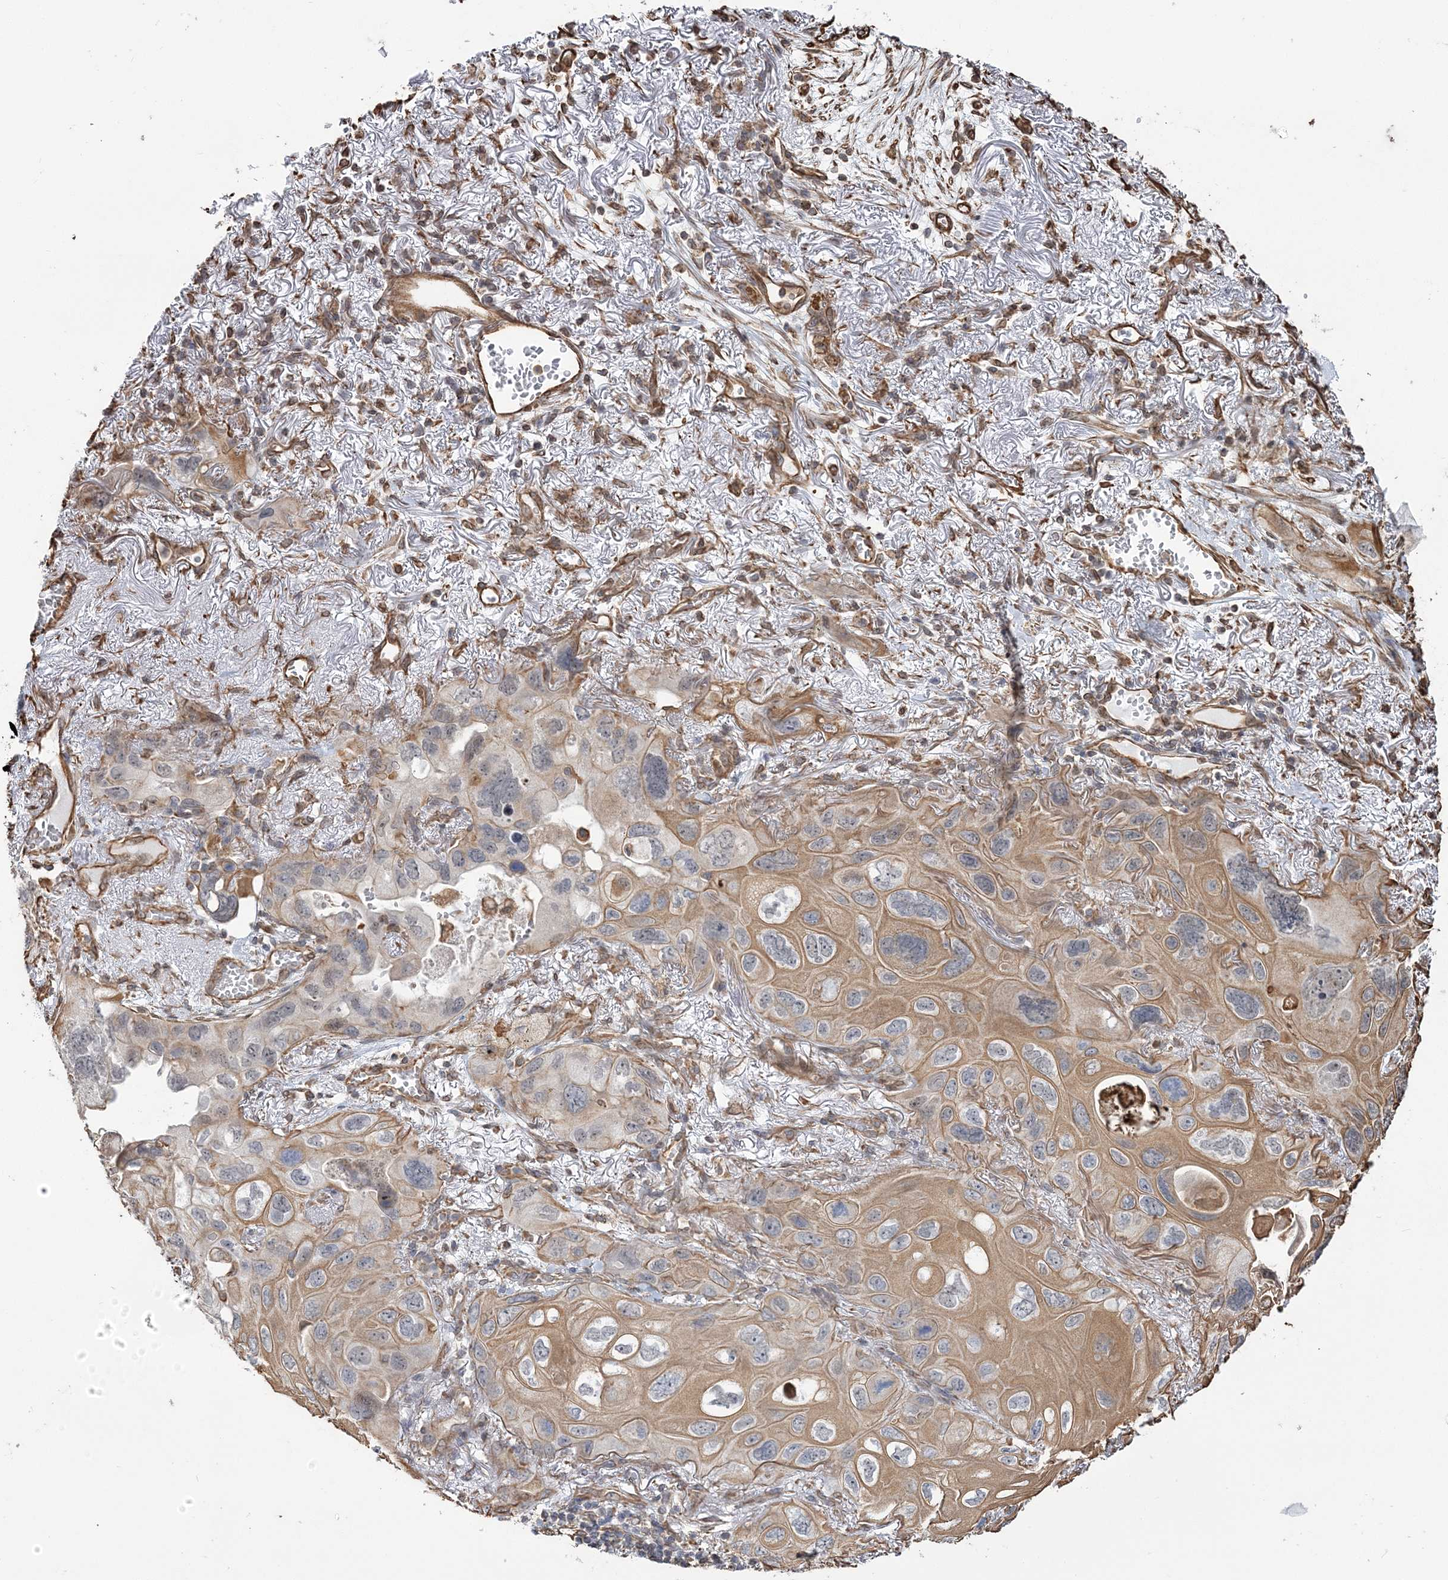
{"staining": {"intensity": "weak", "quantity": "25%-75%", "location": "cytoplasmic/membranous"}, "tissue": "lung cancer", "cell_type": "Tumor cells", "image_type": "cancer", "snomed": [{"axis": "morphology", "description": "Squamous cell carcinoma, NOS"}, {"axis": "topography", "description": "Lung"}], "caption": "Lung cancer was stained to show a protein in brown. There is low levels of weak cytoplasmic/membranous expression in about 25%-75% of tumor cells.", "gene": "ATP11B", "patient": {"sex": "female", "age": 73}}